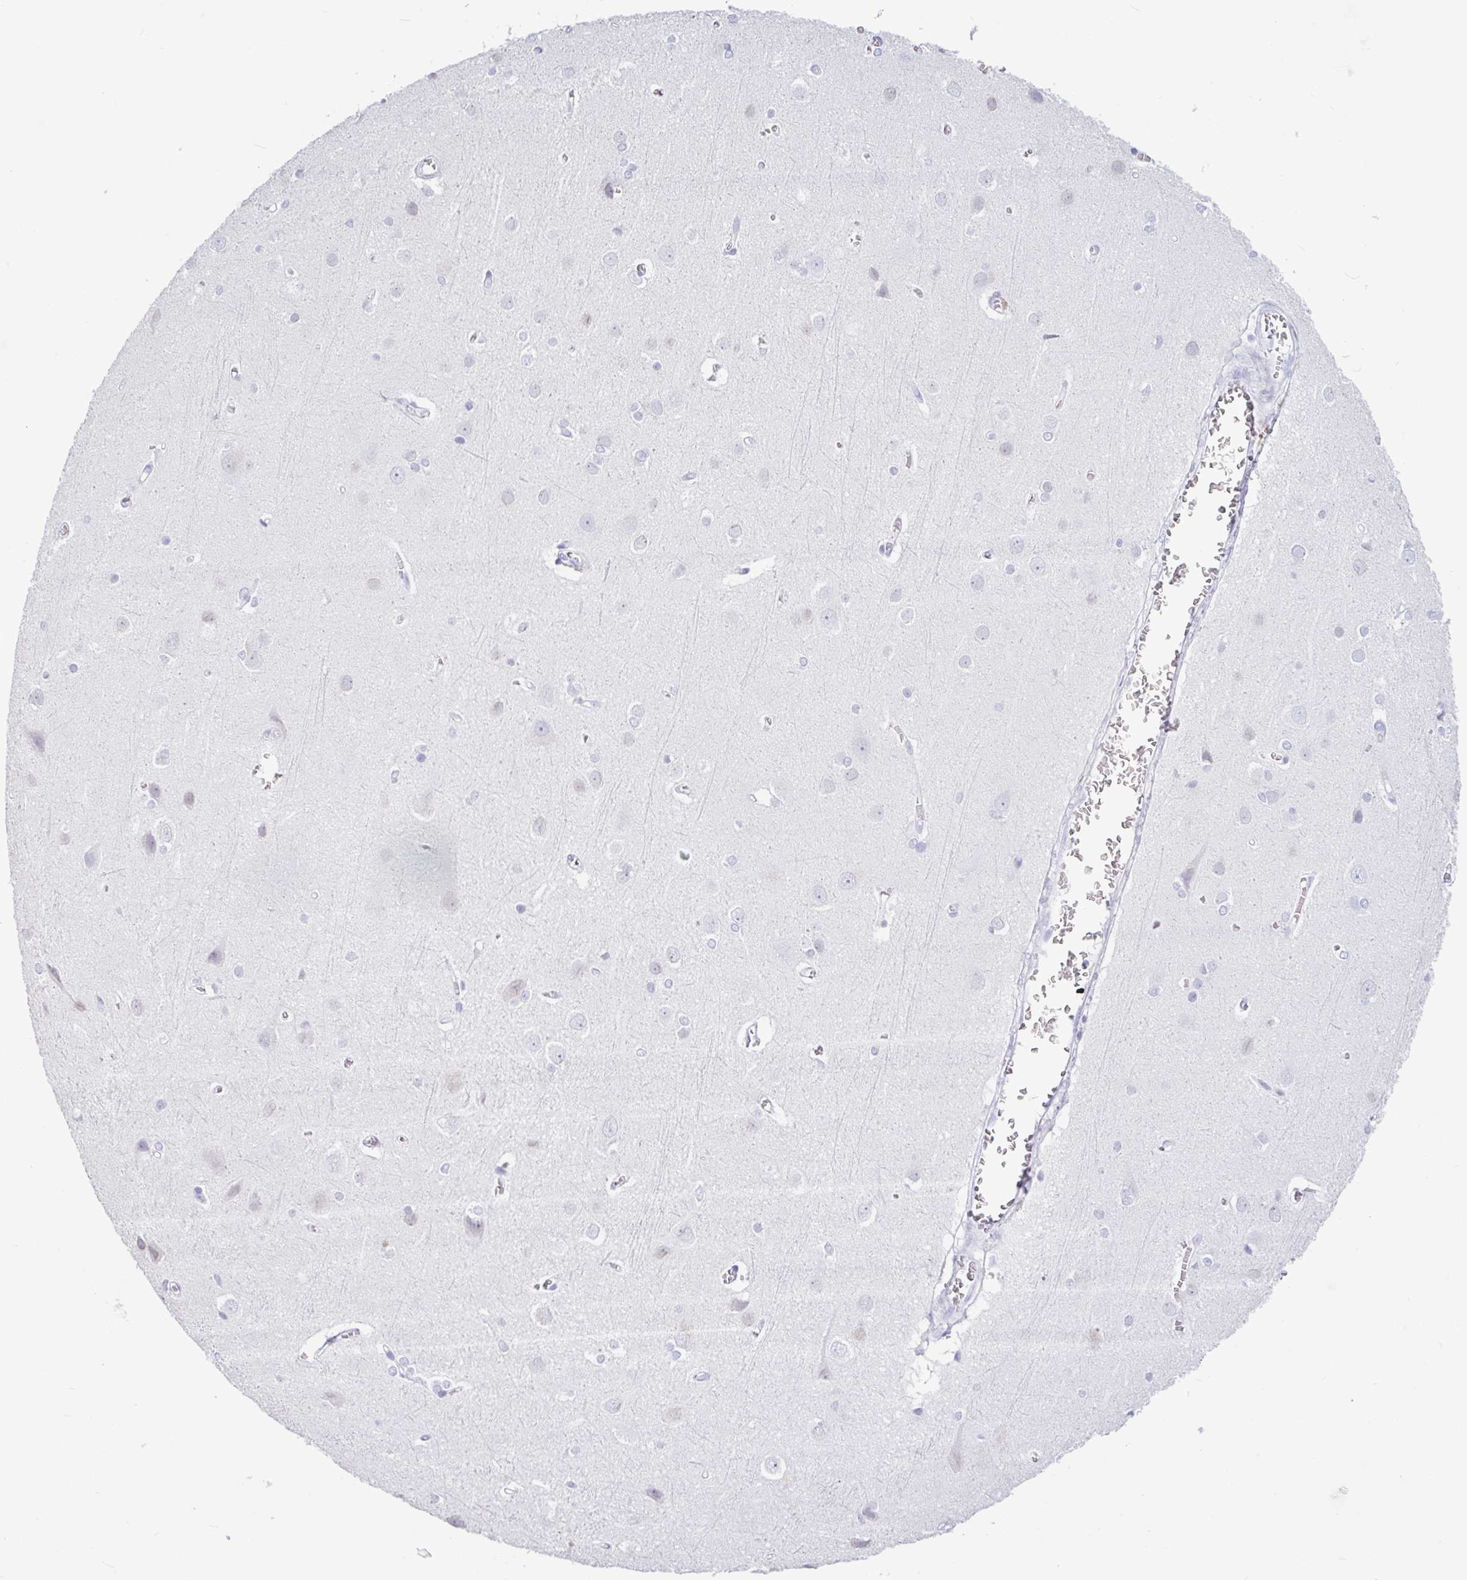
{"staining": {"intensity": "negative", "quantity": "none", "location": "none"}, "tissue": "cerebral cortex", "cell_type": "Endothelial cells", "image_type": "normal", "snomed": [{"axis": "morphology", "description": "Normal tissue, NOS"}, {"axis": "topography", "description": "Cerebral cortex"}], "caption": "This is a histopathology image of immunohistochemistry staining of benign cerebral cortex, which shows no staining in endothelial cells.", "gene": "CTSE", "patient": {"sex": "male", "age": 37}}